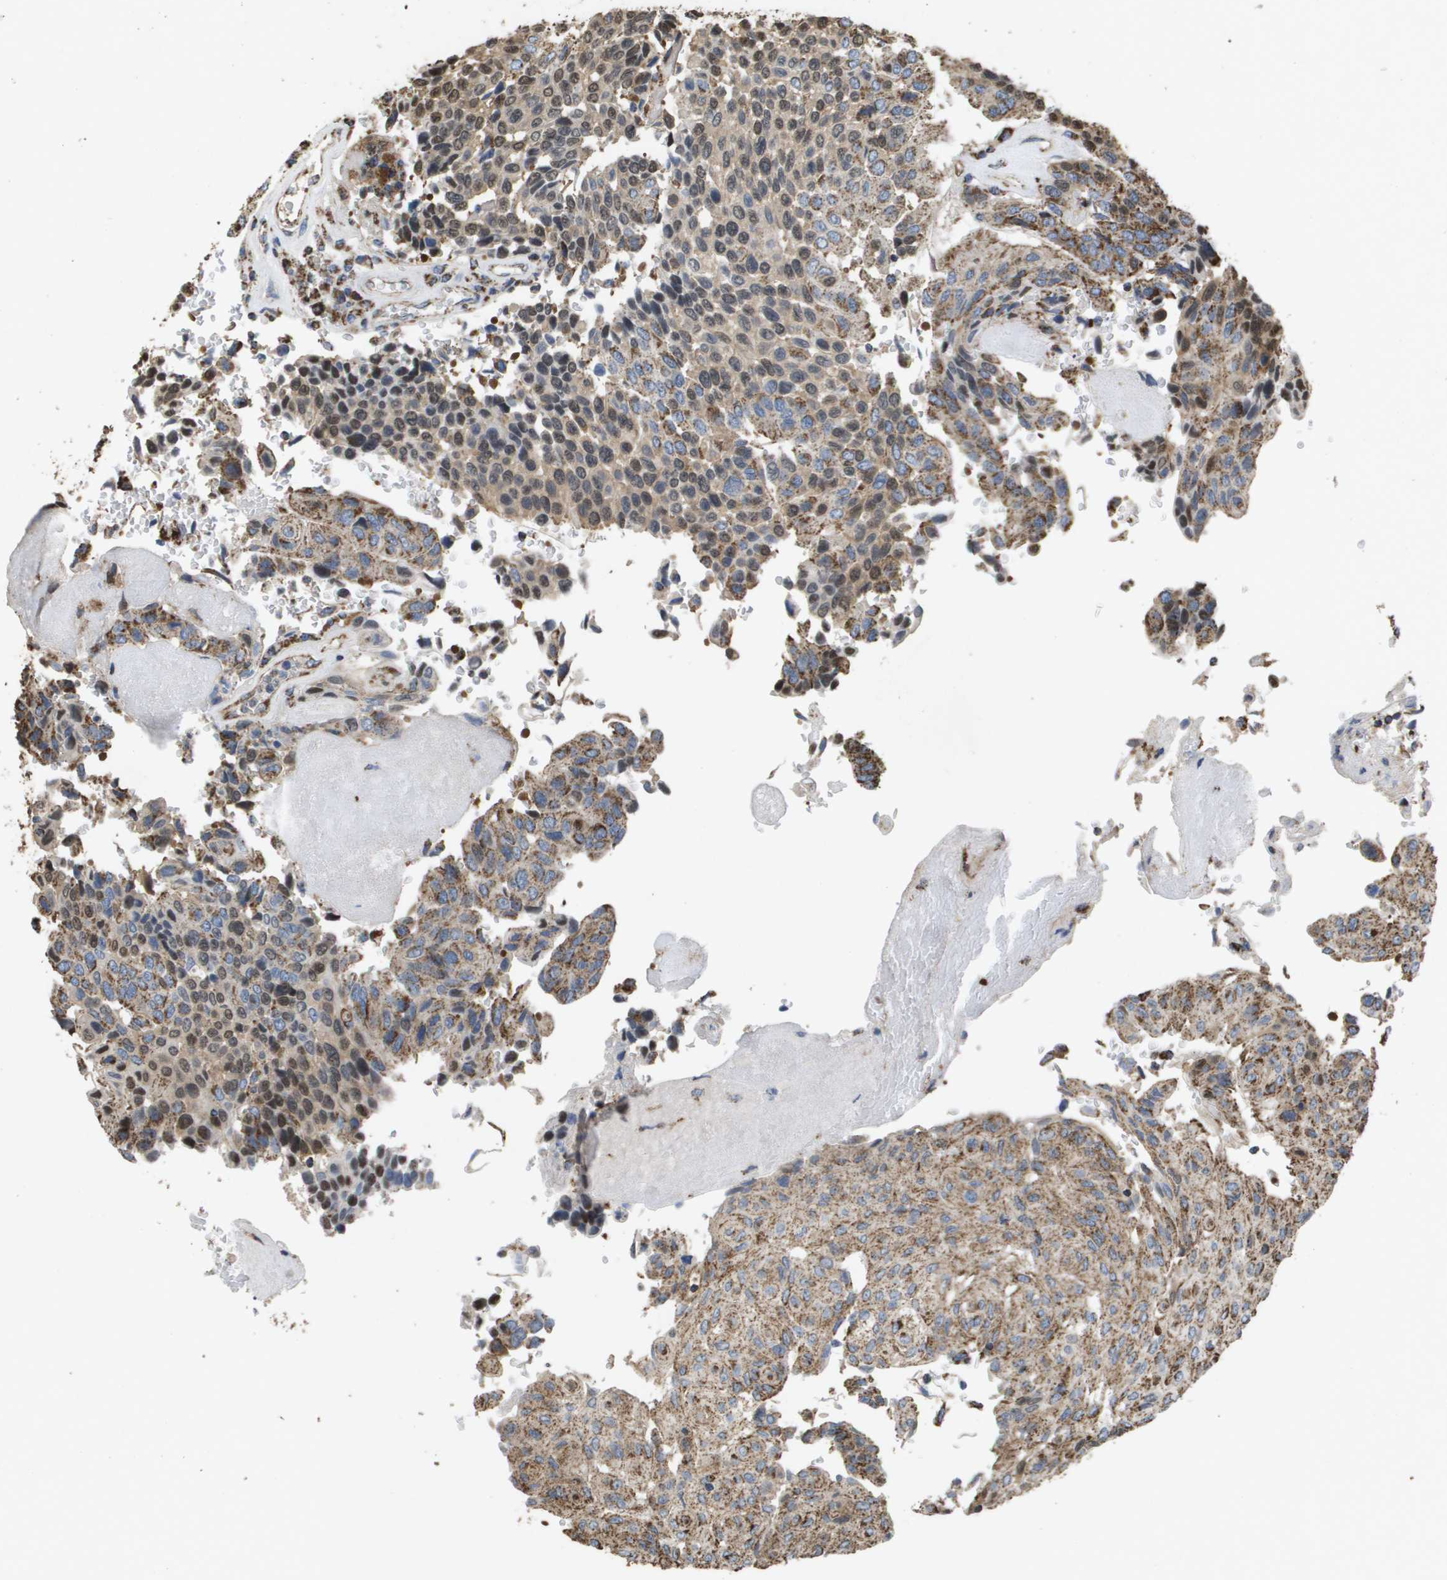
{"staining": {"intensity": "moderate", "quantity": ">75%", "location": "cytoplasmic/membranous,nuclear"}, "tissue": "urothelial cancer", "cell_type": "Tumor cells", "image_type": "cancer", "snomed": [{"axis": "morphology", "description": "Urothelial carcinoma, High grade"}, {"axis": "topography", "description": "Urinary bladder"}], "caption": "Immunohistochemistry (IHC) micrograph of neoplastic tissue: high-grade urothelial carcinoma stained using IHC reveals medium levels of moderate protein expression localized specifically in the cytoplasmic/membranous and nuclear of tumor cells, appearing as a cytoplasmic/membranous and nuclear brown color.", "gene": "HSPE1", "patient": {"sex": "male", "age": 66}}